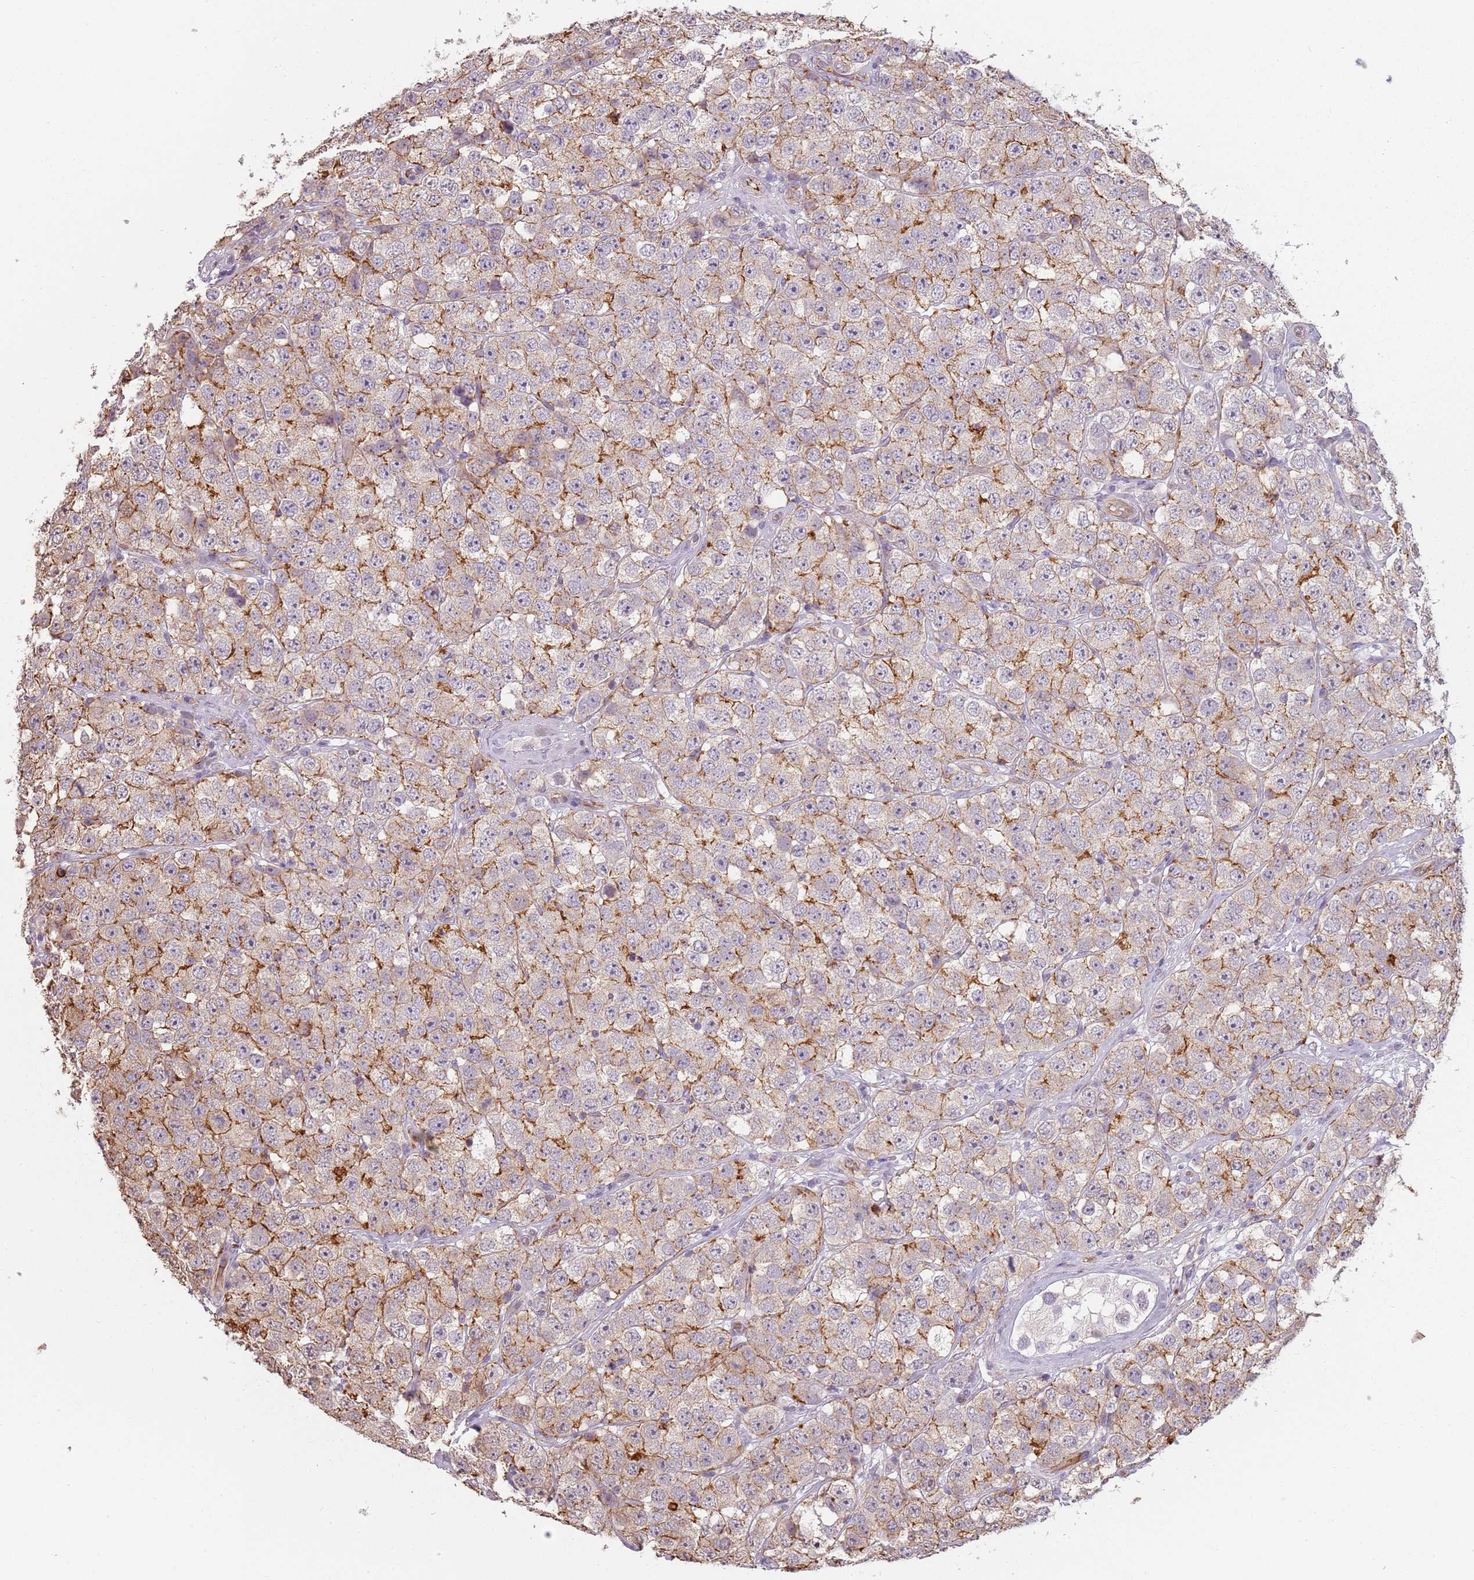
{"staining": {"intensity": "moderate", "quantity": "25%-75%", "location": "cytoplasmic/membranous"}, "tissue": "testis cancer", "cell_type": "Tumor cells", "image_type": "cancer", "snomed": [{"axis": "morphology", "description": "Seminoma, NOS"}, {"axis": "topography", "description": "Testis"}], "caption": "Testis cancer (seminoma) tissue displays moderate cytoplasmic/membranous staining in approximately 25%-75% of tumor cells, visualized by immunohistochemistry.", "gene": "PPP1R14C", "patient": {"sex": "male", "age": 28}}